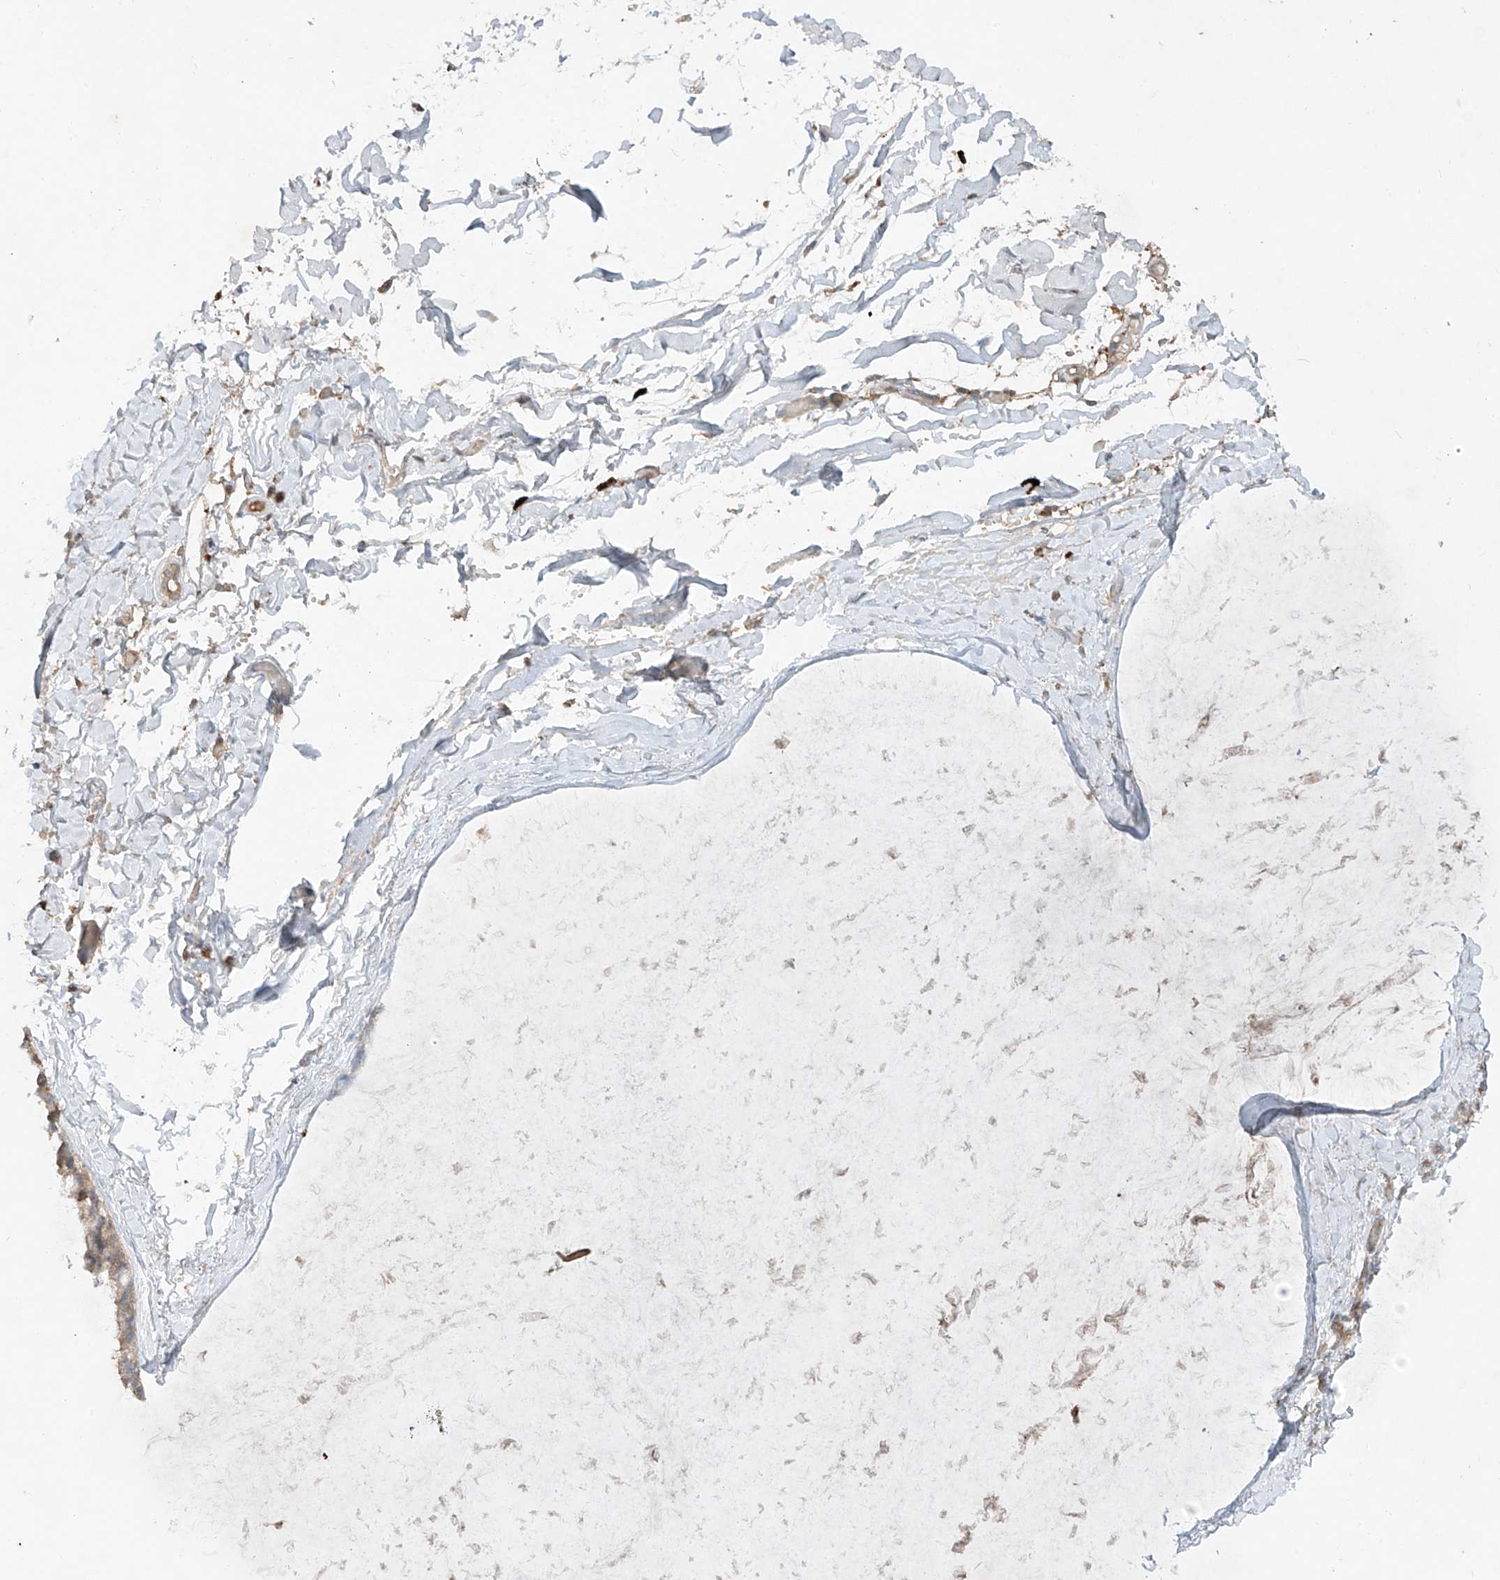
{"staining": {"intensity": "weak", "quantity": "<25%", "location": "cytoplasmic/membranous"}, "tissue": "ovarian cancer", "cell_type": "Tumor cells", "image_type": "cancer", "snomed": [{"axis": "morphology", "description": "Cystadenocarcinoma, mucinous, NOS"}, {"axis": "topography", "description": "Ovary"}], "caption": "Immunohistochemistry of ovarian cancer reveals no expression in tumor cells.", "gene": "LDAH", "patient": {"sex": "female", "age": 39}}